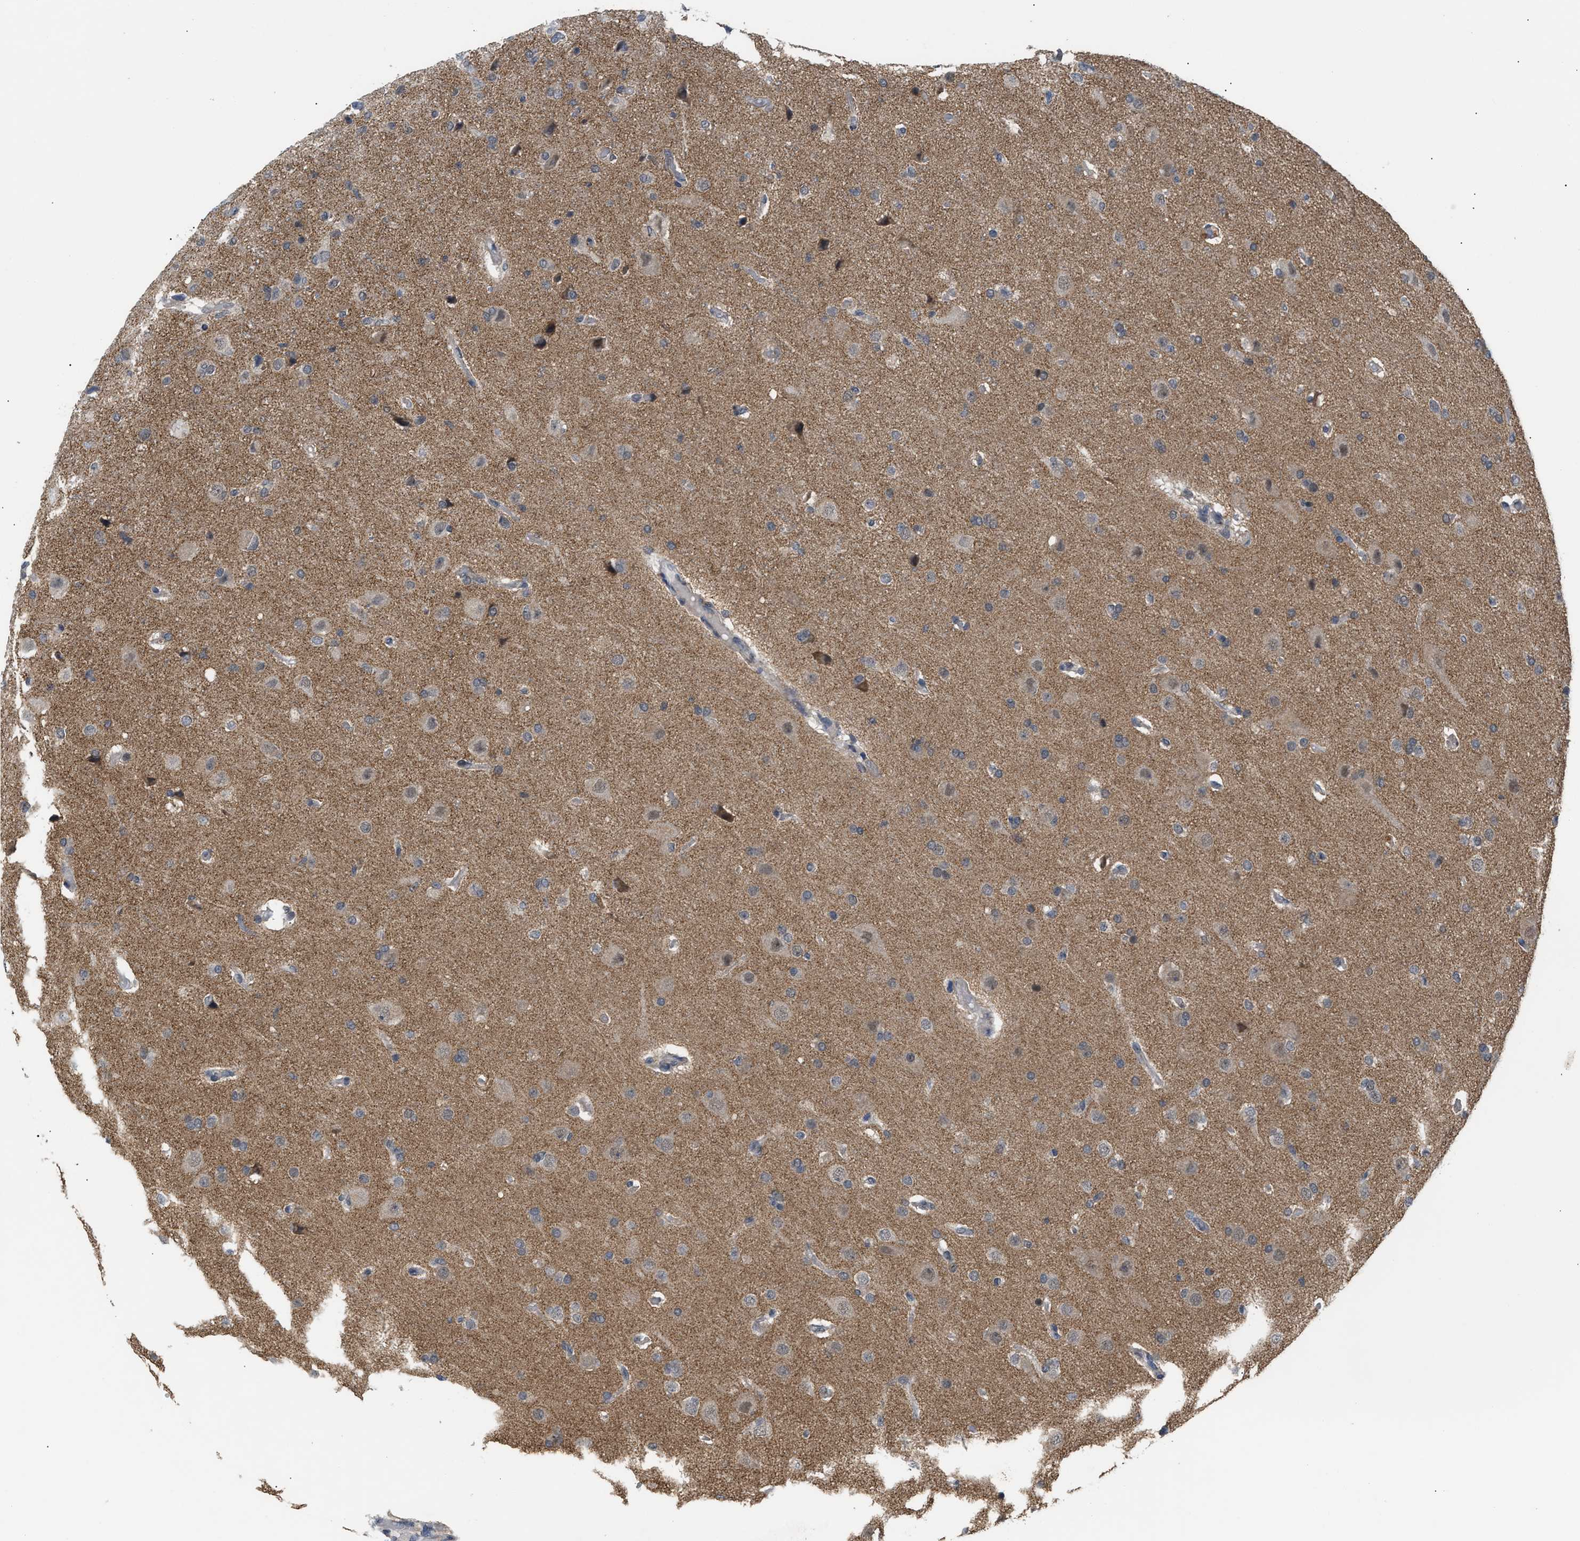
{"staining": {"intensity": "weak", "quantity": "<25%", "location": "cytoplasmic/membranous"}, "tissue": "glioma", "cell_type": "Tumor cells", "image_type": "cancer", "snomed": [{"axis": "morphology", "description": "Glioma, malignant, High grade"}, {"axis": "topography", "description": "Brain"}], "caption": "High magnification brightfield microscopy of glioma stained with DAB (3,3'-diaminobenzidine) (brown) and counterstained with hematoxylin (blue): tumor cells show no significant positivity. Brightfield microscopy of immunohistochemistry (IHC) stained with DAB (brown) and hematoxylin (blue), captured at high magnification.", "gene": "TXNRD3", "patient": {"sex": "female", "age": 58}}